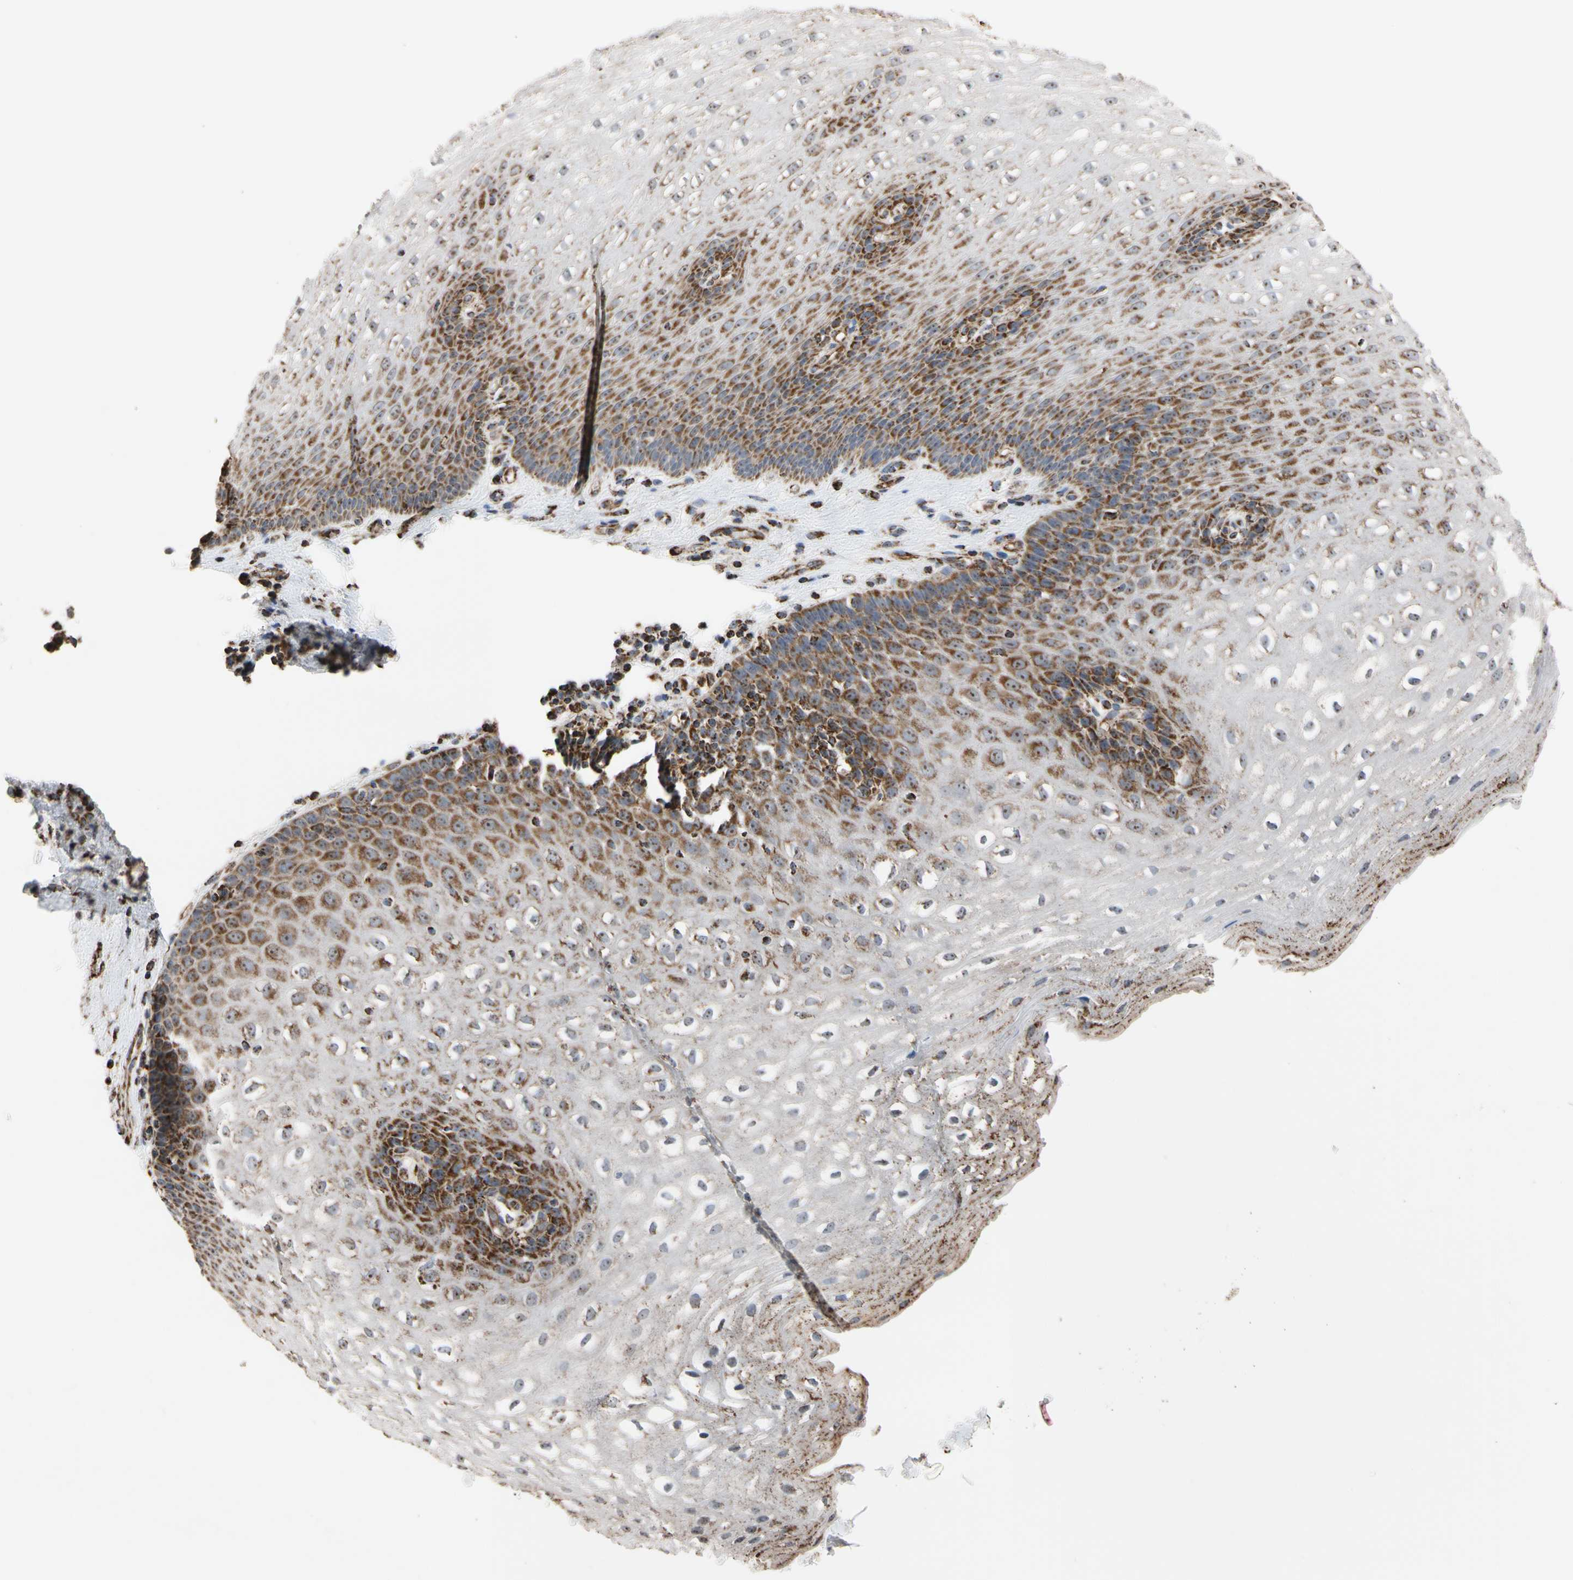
{"staining": {"intensity": "strong", "quantity": ">75%", "location": "cytoplasmic/membranous"}, "tissue": "esophagus", "cell_type": "Squamous epithelial cells", "image_type": "normal", "snomed": [{"axis": "morphology", "description": "Normal tissue, NOS"}, {"axis": "topography", "description": "Esophagus"}], "caption": "Immunohistochemical staining of normal esophagus shows >75% levels of strong cytoplasmic/membranous protein positivity in about >75% of squamous epithelial cells. Nuclei are stained in blue.", "gene": "FAM110B", "patient": {"sex": "male", "age": 48}}